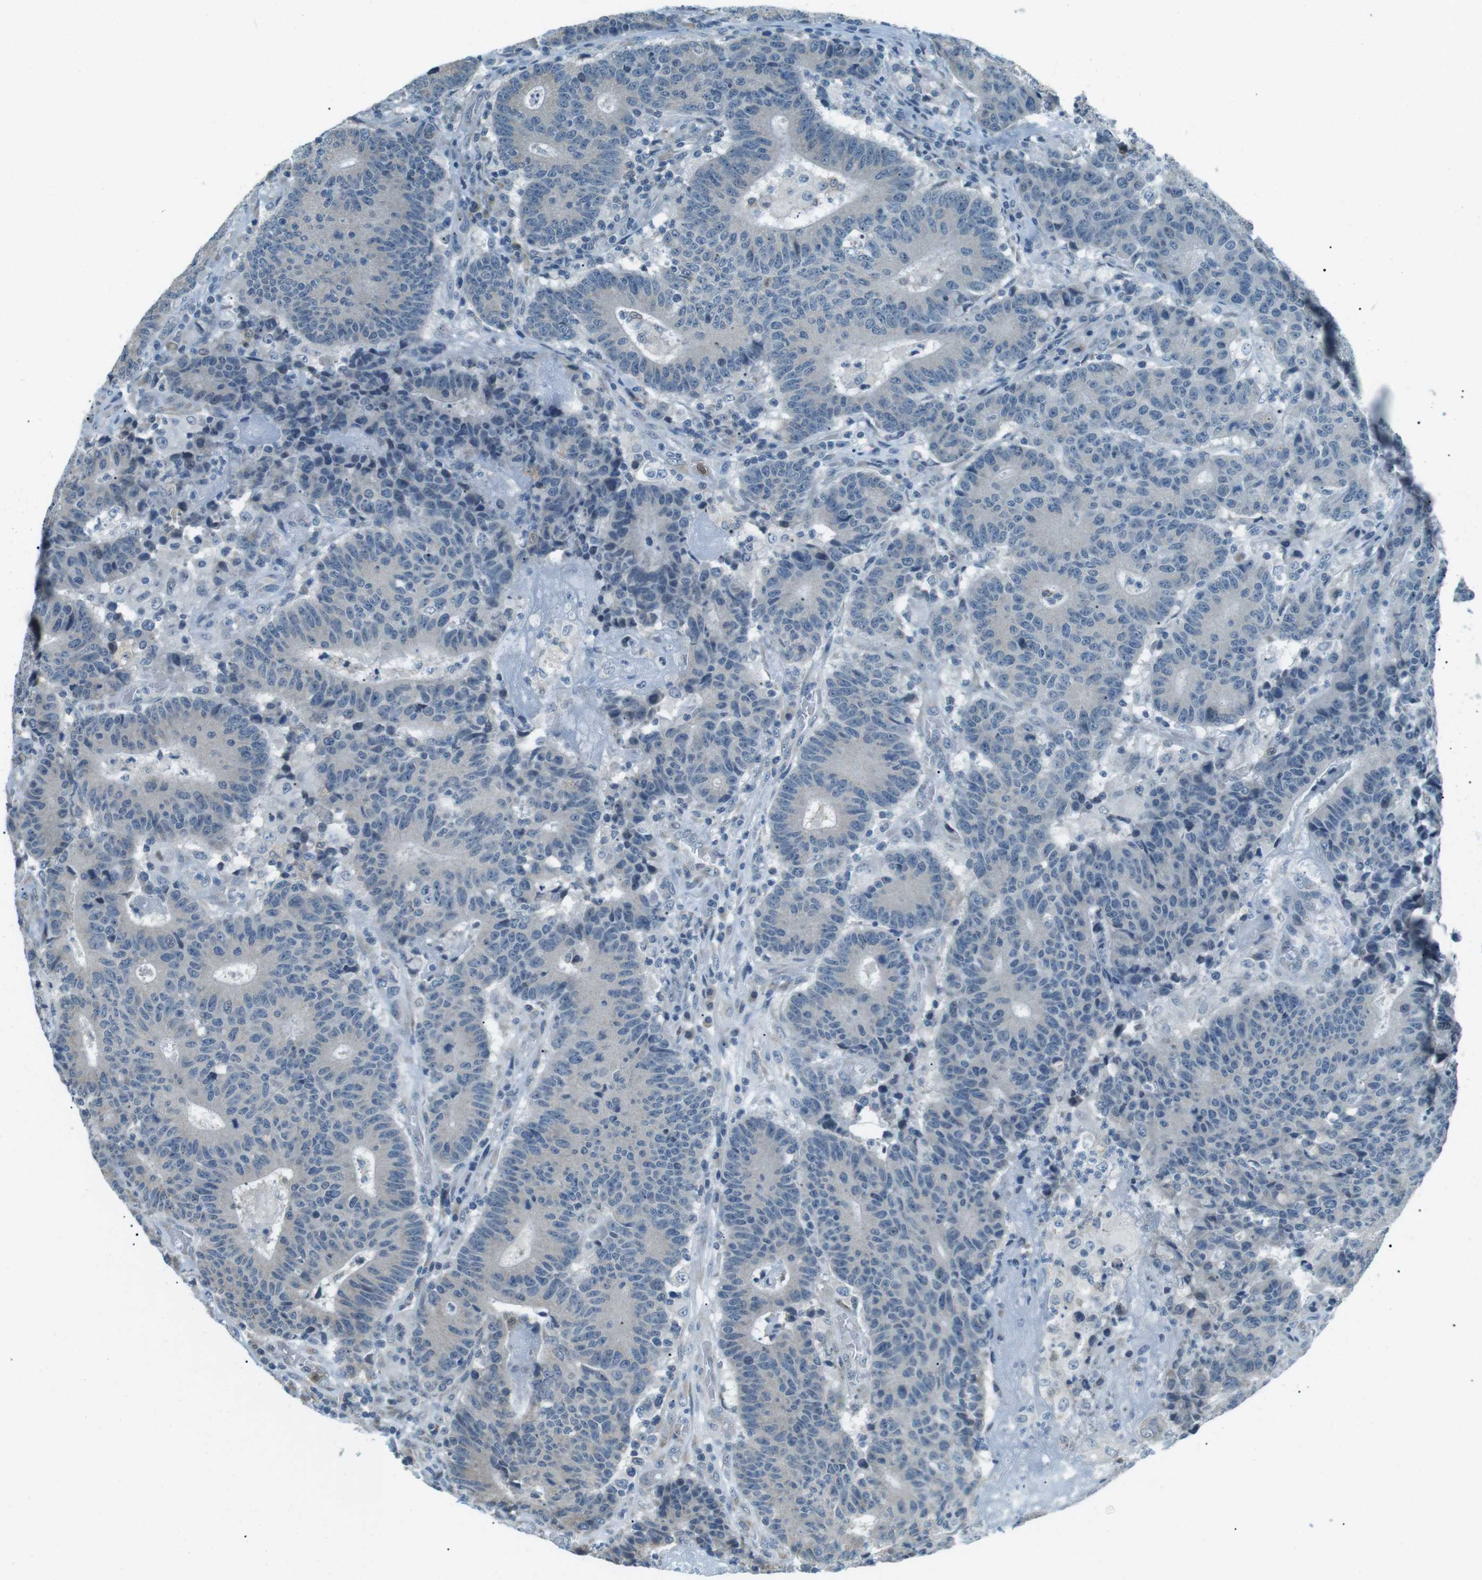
{"staining": {"intensity": "negative", "quantity": "none", "location": "none"}, "tissue": "colorectal cancer", "cell_type": "Tumor cells", "image_type": "cancer", "snomed": [{"axis": "morphology", "description": "Normal tissue, NOS"}, {"axis": "morphology", "description": "Adenocarcinoma, NOS"}, {"axis": "topography", "description": "Colon"}], "caption": "IHC micrograph of colorectal cancer (adenocarcinoma) stained for a protein (brown), which exhibits no staining in tumor cells.", "gene": "SERPINB2", "patient": {"sex": "female", "age": 75}}